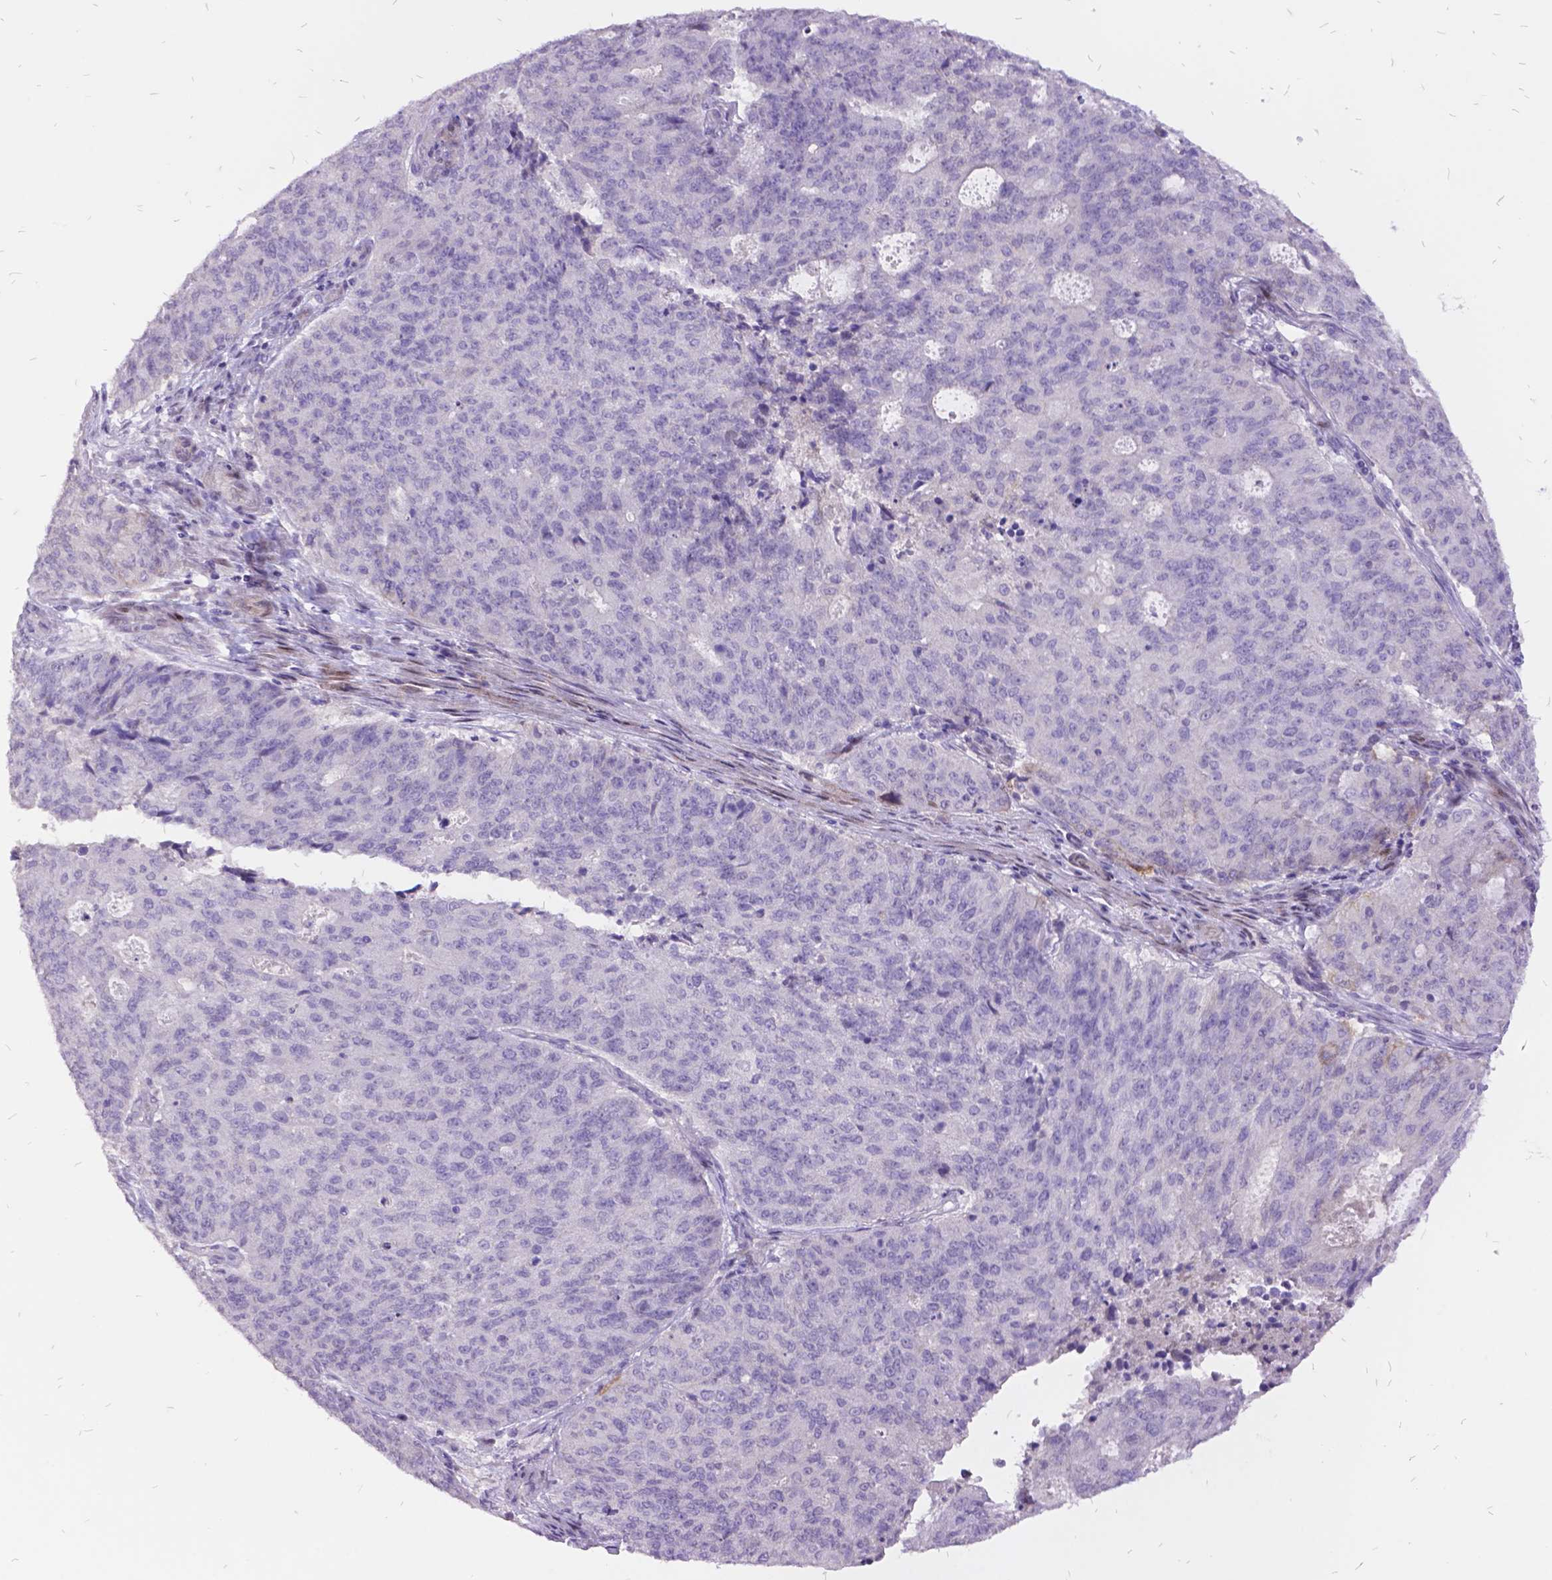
{"staining": {"intensity": "negative", "quantity": "none", "location": "none"}, "tissue": "endometrial cancer", "cell_type": "Tumor cells", "image_type": "cancer", "snomed": [{"axis": "morphology", "description": "Adenocarcinoma, NOS"}, {"axis": "topography", "description": "Endometrium"}], "caption": "A high-resolution micrograph shows immunohistochemistry staining of endometrial adenocarcinoma, which exhibits no significant staining in tumor cells.", "gene": "ITGB6", "patient": {"sex": "female", "age": 82}}